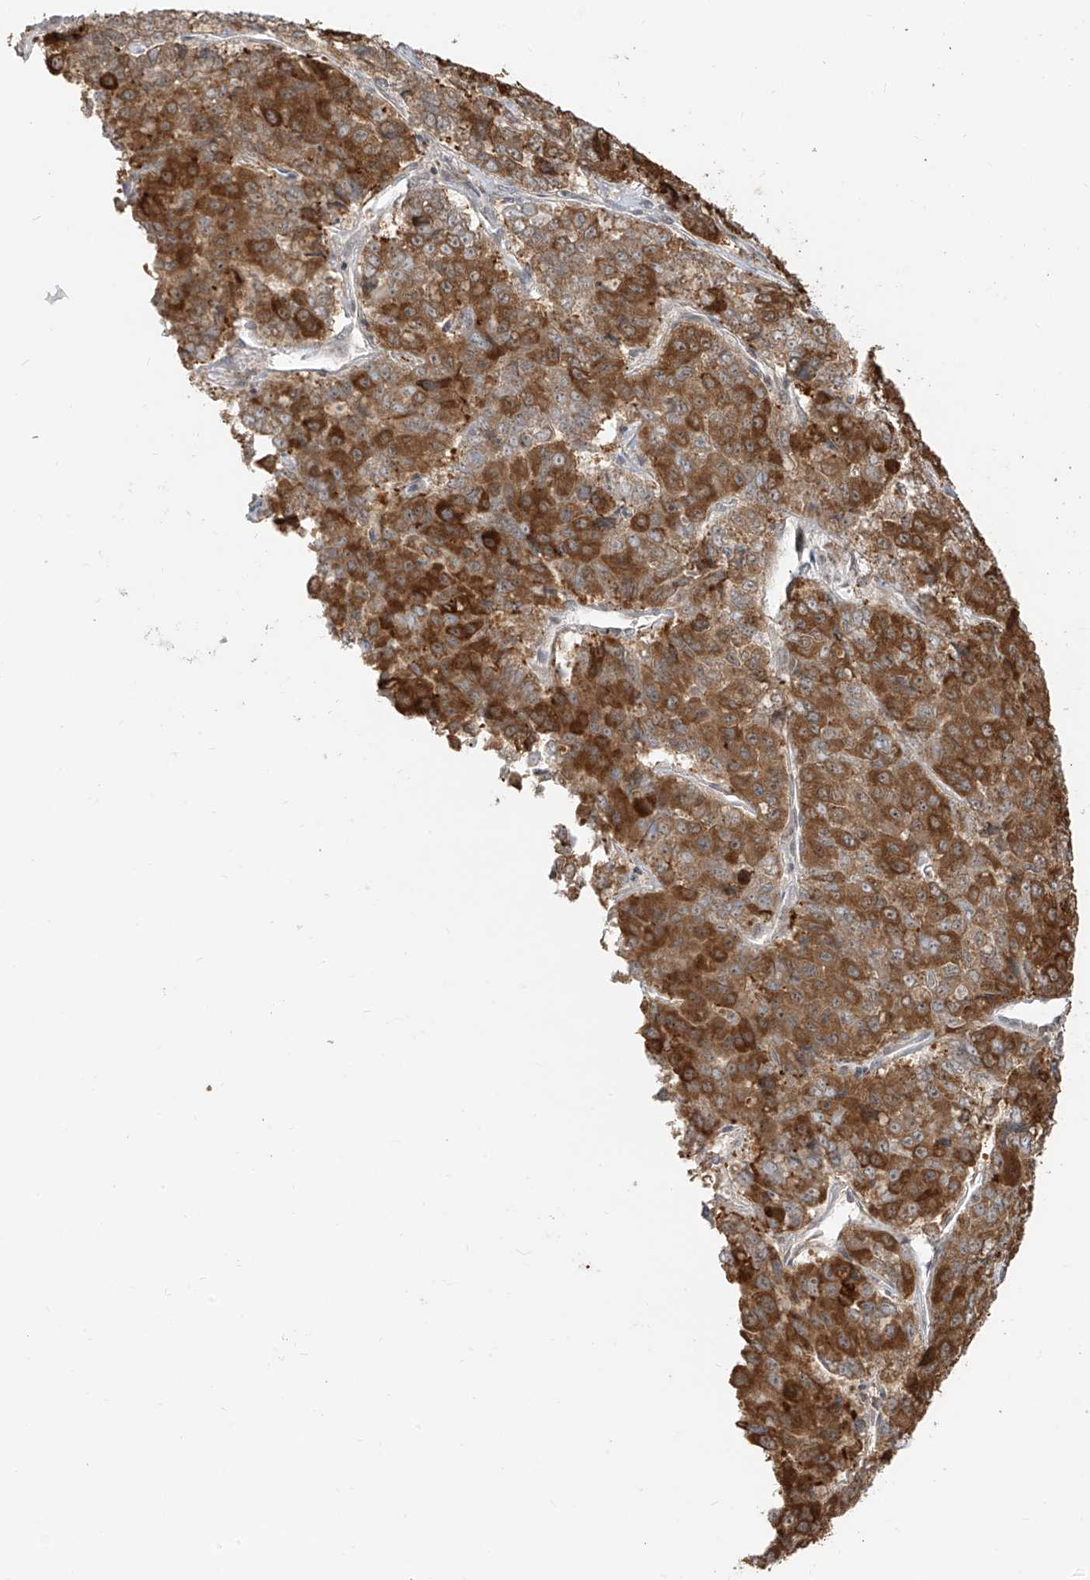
{"staining": {"intensity": "moderate", "quantity": ">75%", "location": "cytoplasmic/membranous"}, "tissue": "pancreatic cancer", "cell_type": "Tumor cells", "image_type": "cancer", "snomed": [{"axis": "morphology", "description": "Adenocarcinoma, NOS"}, {"axis": "topography", "description": "Pancreas"}], "caption": "Brown immunohistochemical staining in human pancreatic cancer reveals moderate cytoplasmic/membranous positivity in approximately >75% of tumor cells.", "gene": "ZMYM2", "patient": {"sex": "male", "age": 50}}